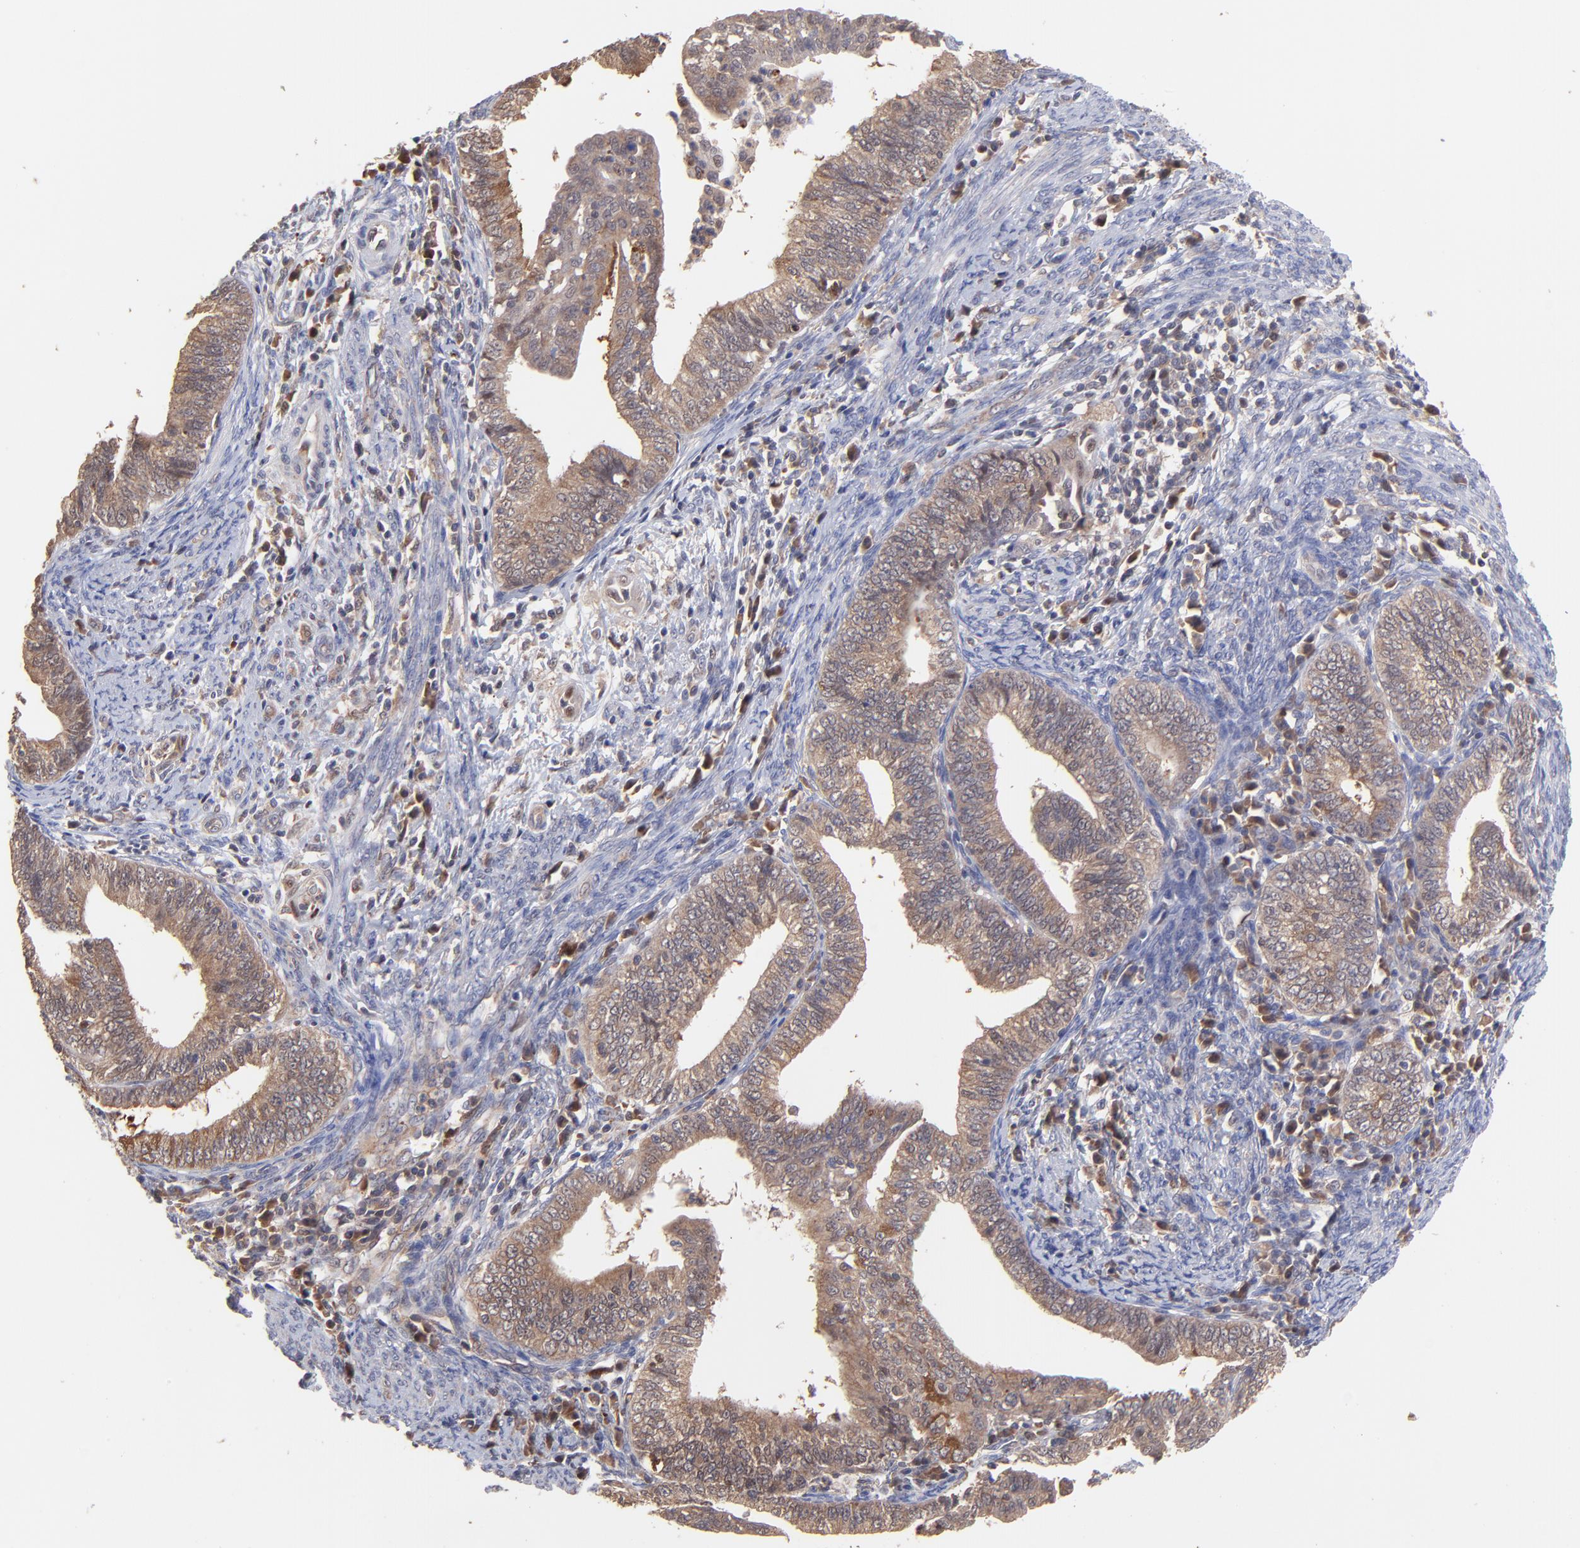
{"staining": {"intensity": "moderate", "quantity": ">75%", "location": "cytoplasmic/membranous"}, "tissue": "endometrial cancer", "cell_type": "Tumor cells", "image_type": "cancer", "snomed": [{"axis": "morphology", "description": "Adenocarcinoma, NOS"}, {"axis": "topography", "description": "Endometrium"}], "caption": "Immunohistochemical staining of endometrial cancer exhibits medium levels of moderate cytoplasmic/membranous protein positivity in about >75% of tumor cells.", "gene": "PSMA6", "patient": {"sex": "female", "age": 66}}